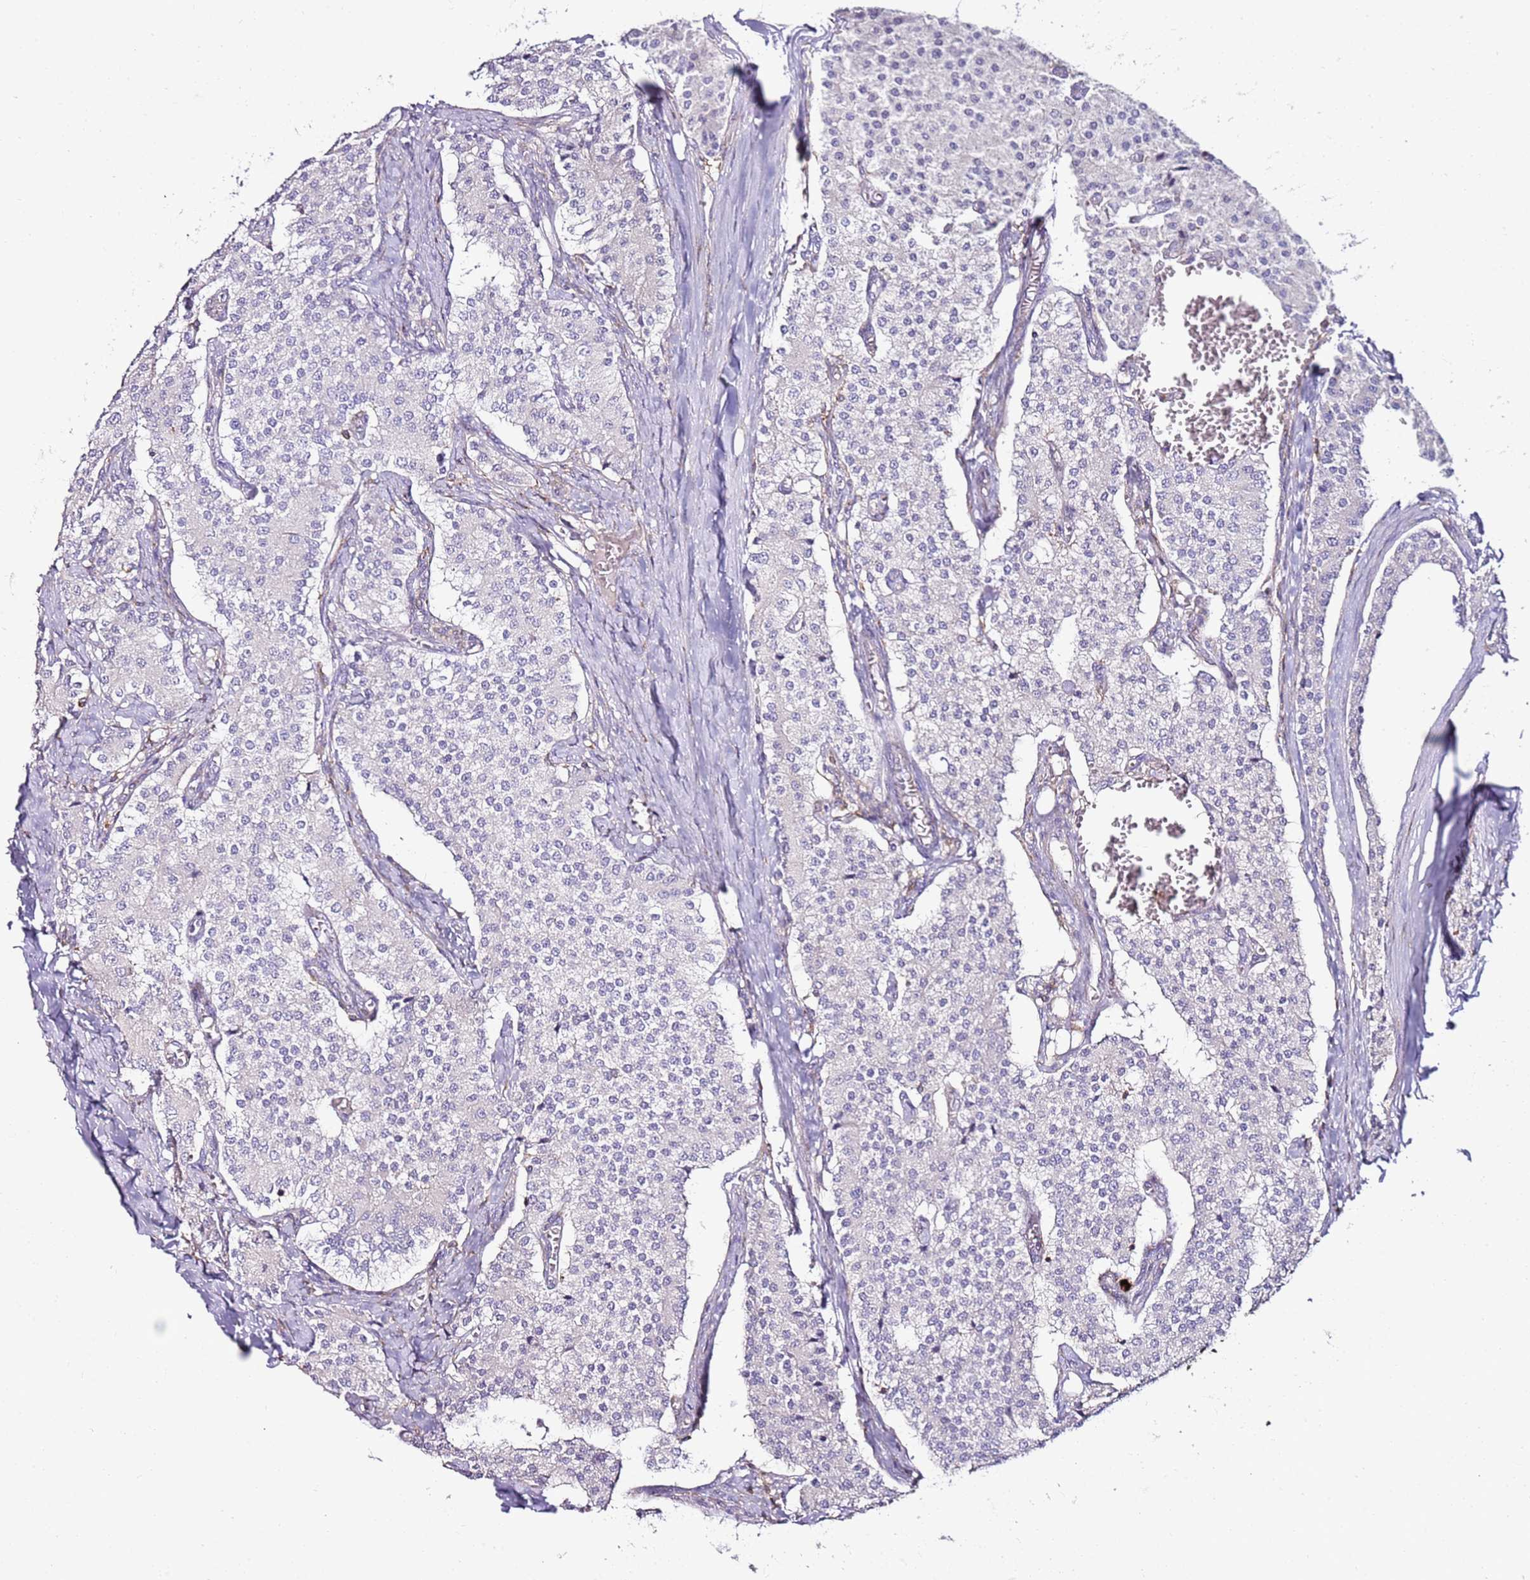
{"staining": {"intensity": "negative", "quantity": "none", "location": "none"}, "tissue": "carcinoid", "cell_type": "Tumor cells", "image_type": "cancer", "snomed": [{"axis": "morphology", "description": "Carcinoid, malignant, NOS"}, {"axis": "topography", "description": "Colon"}], "caption": "DAB (3,3'-diaminobenzidine) immunohistochemical staining of human carcinoid reveals no significant positivity in tumor cells.", "gene": "FPR1", "patient": {"sex": "female", "age": 52}}